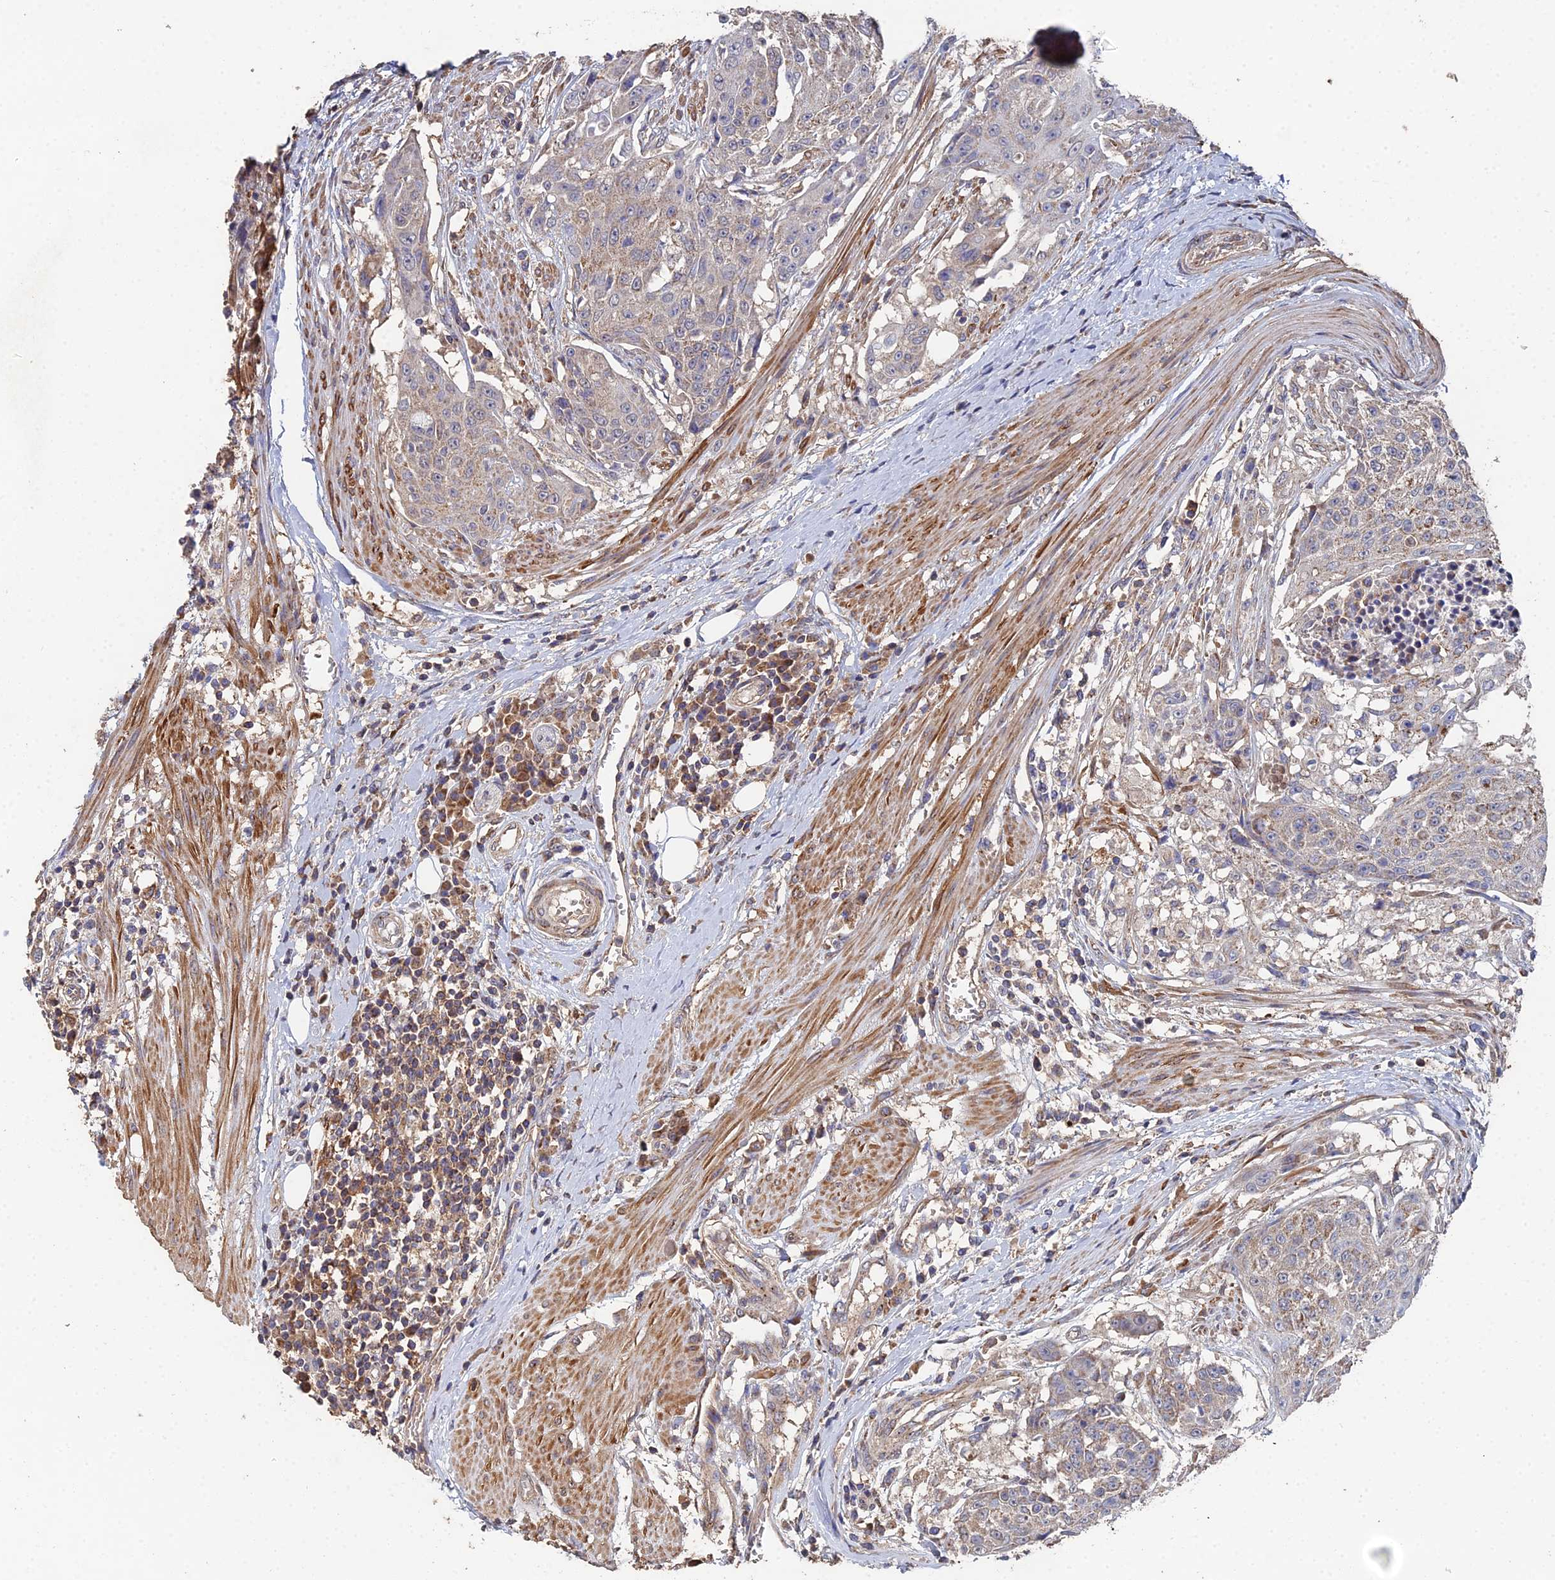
{"staining": {"intensity": "moderate", "quantity": "25%-75%", "location": "cytoplasmic/membranous"}, "tissue": "urothelial cancer", "cell_type": "Tumor cells", "image_type": "cancer", "snomed": [{"axis": "morphology", "description": "Urothelial carcinoma, High grade"}, {"axis": "topography", "description": "Urinary bladder"}], "caption": "Urothelial cancer tissue displays moderate cytoplasmic/membranous positivity in about 25%-75% of tumor cells Immunohistochemistry stains the protein of interest in brown and the nuclei are stained blue.", "gene": "SPANXN4", "patient": {"sex": "female", "age": 63}}